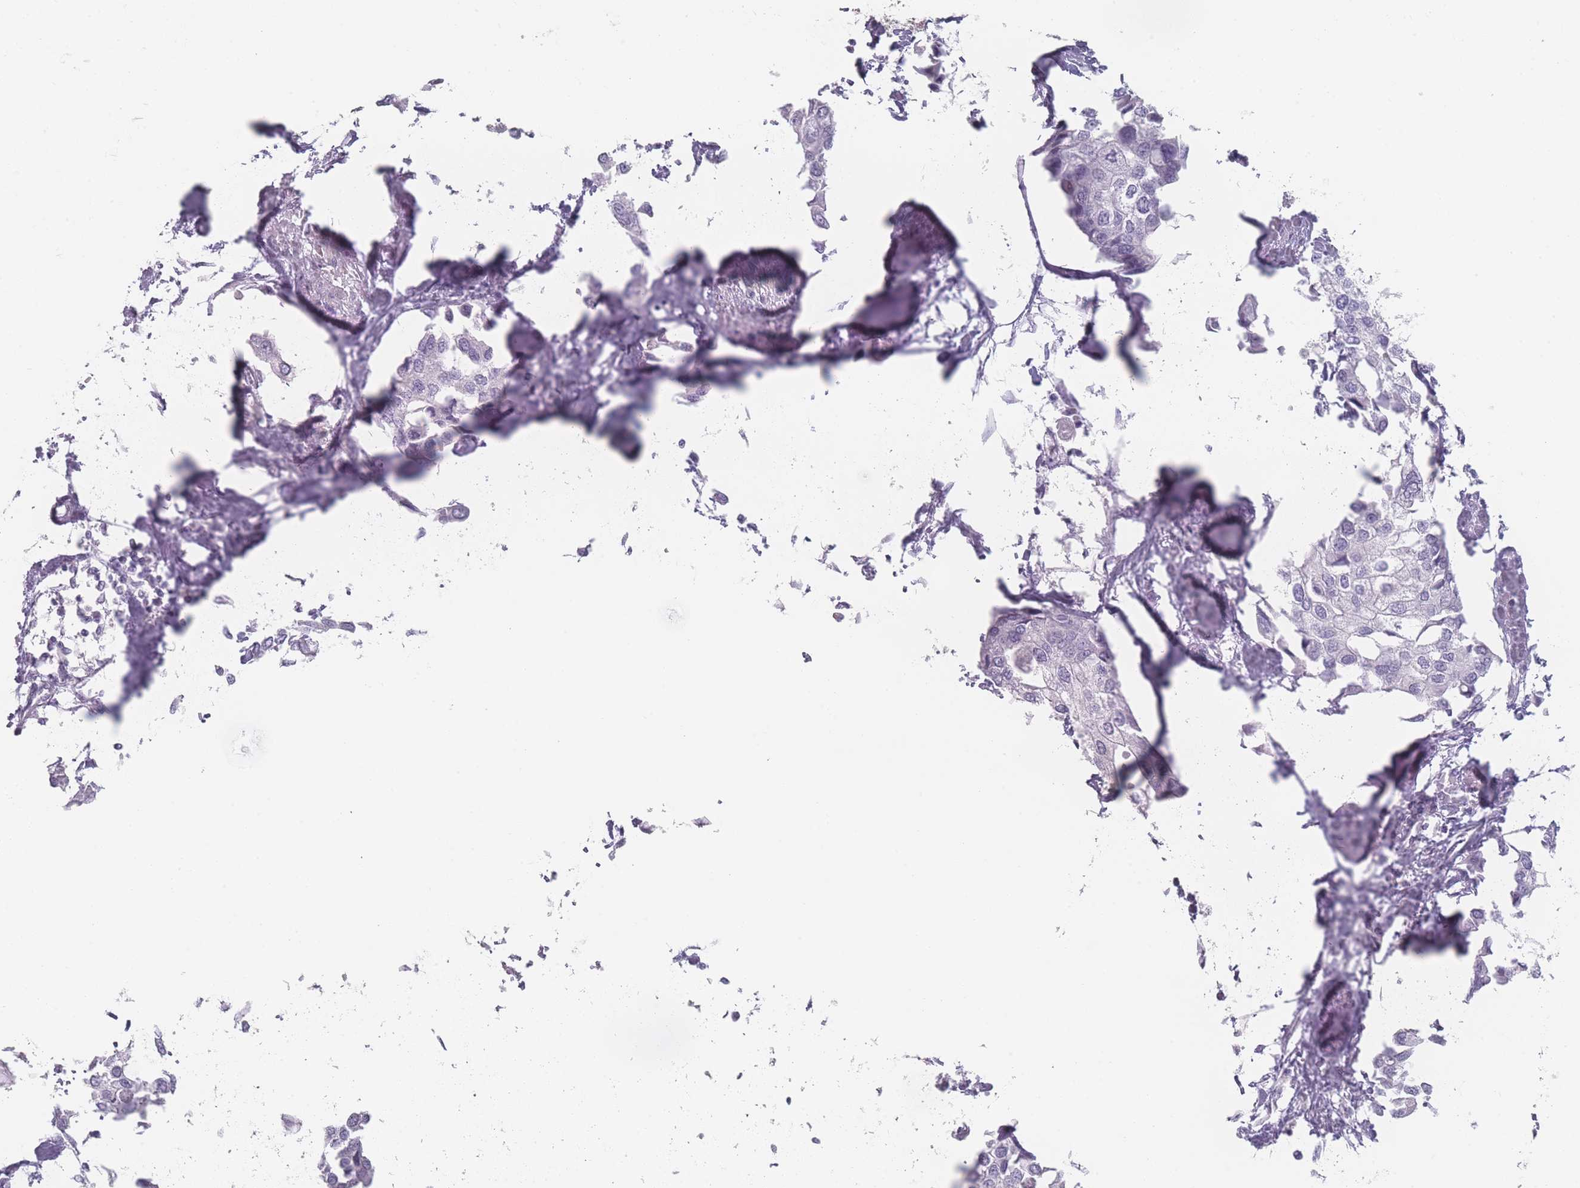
{"staining": {"intensity": "negative", "quantity": "none", "location": "none"}, "tissue": "urothelial cancer", "cell_type": "Tumor cells", "image_type": "cancer", "snomed": [{"axis": "morphology", "description": "Urothelial carcinoma, High grade"}, {"axis": "topography", "description": "Urinary bladder"}], "caption": "The micrograph shows no staining of tumor cells in urothelial carcinoma (high-grade). The staining was performed using DAB to visualize the protein expression in brown, while the nuclei were stained in blue with hematoxylin (Magnification: 20x).", "gene": "RNF4", "patient": {"sex": "male", "age": 64}}